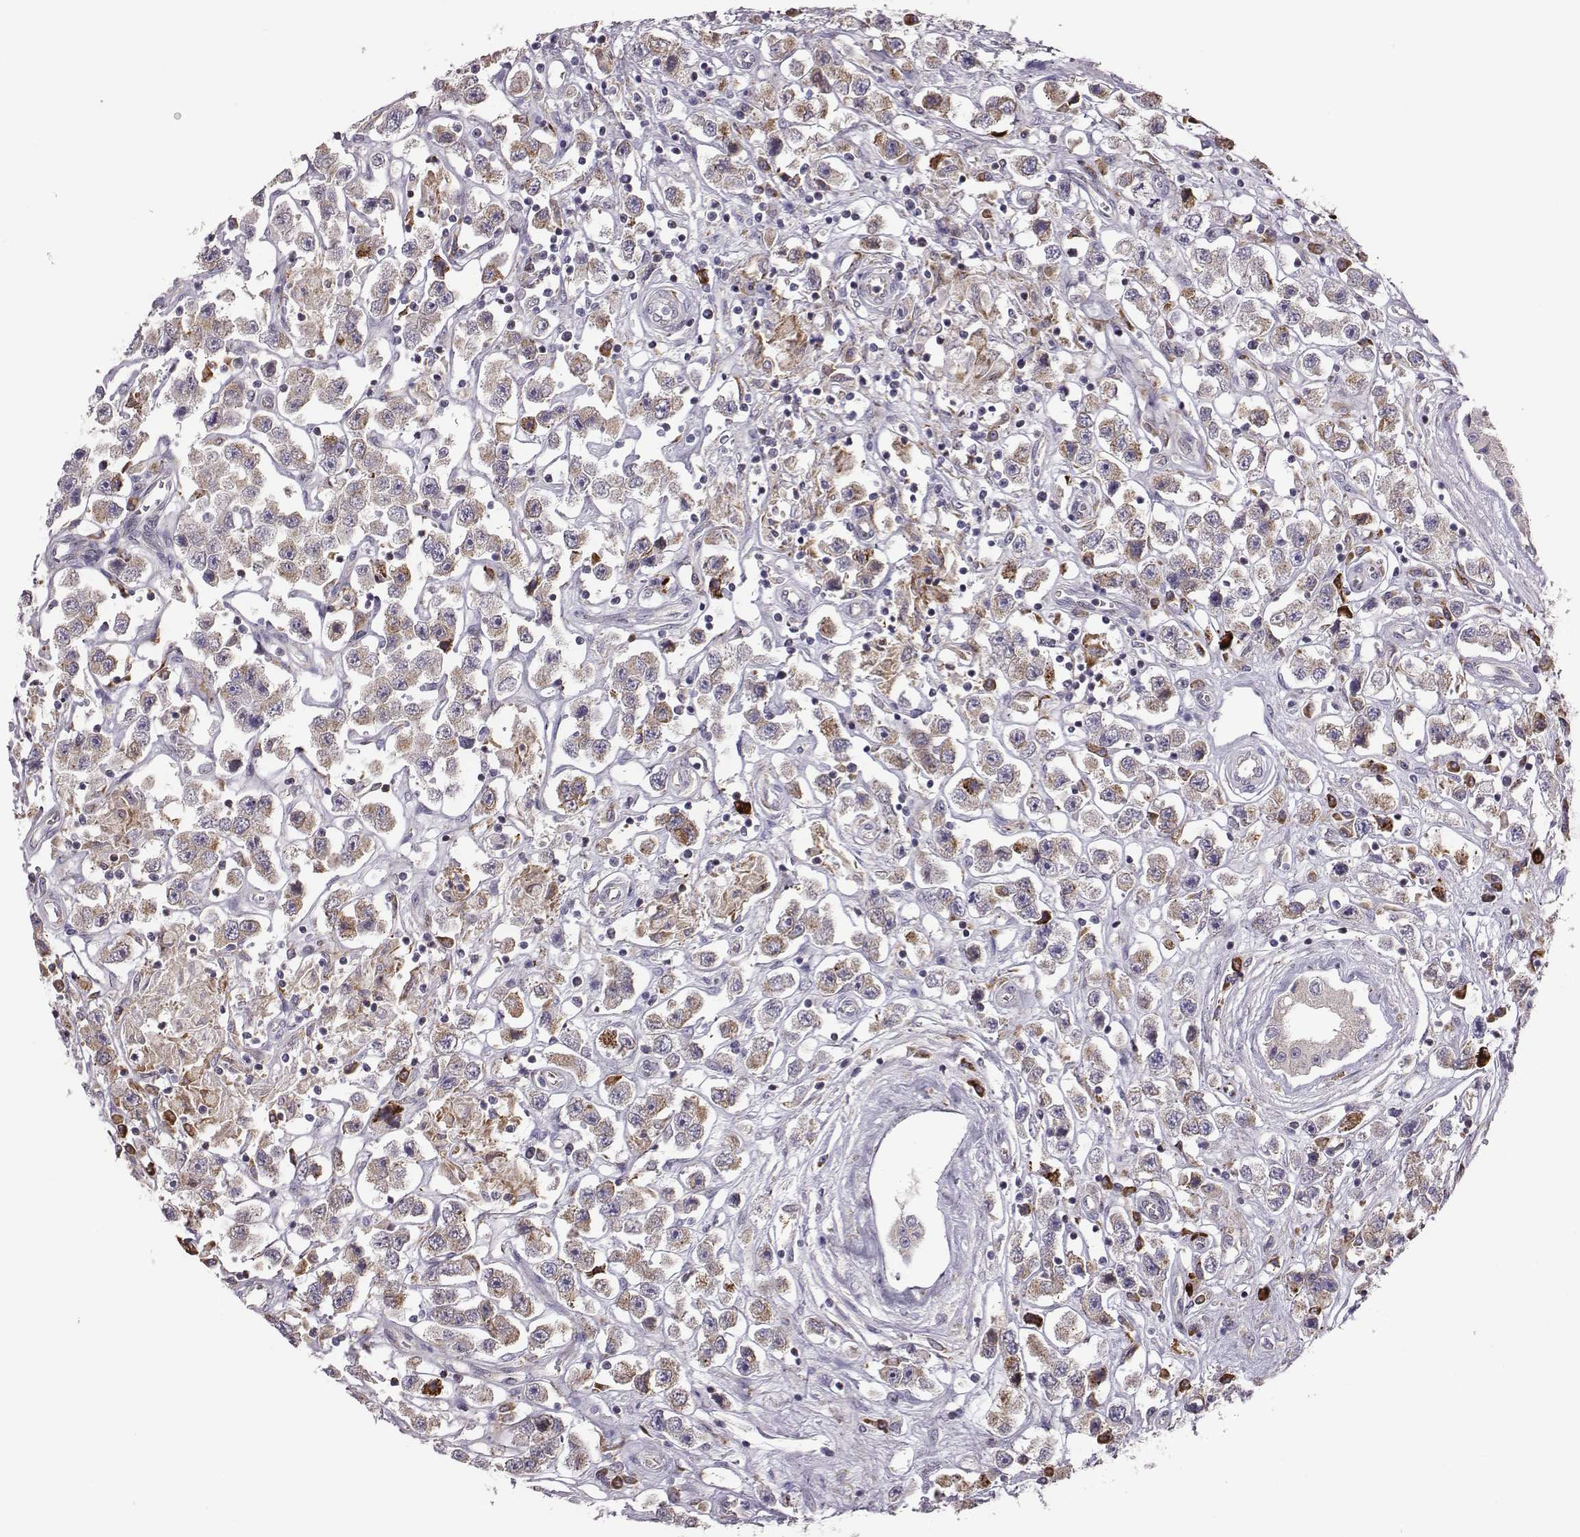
{"staining": {"intensity": "moderate", "quantity": ">75%", "location": "cytoplasmic/membranous"}, "tissue": "testis cancer", "cell_type": "Tumor cells", "image_type": "cancer", "snomed": [{"axis": "morphology", "description": "Seminoma, NOS"}, {"axis": "topography", "description": "Testis"}], "caption": "A micrograph showing moderate cytoplasmic/membranous staining in approximately >75% of tumor cells in seminoma (testis), as visualized by brown immunohistochemical staining.", "gene": "SELENOI", "patient": {"sex": "male", "age": 45}}